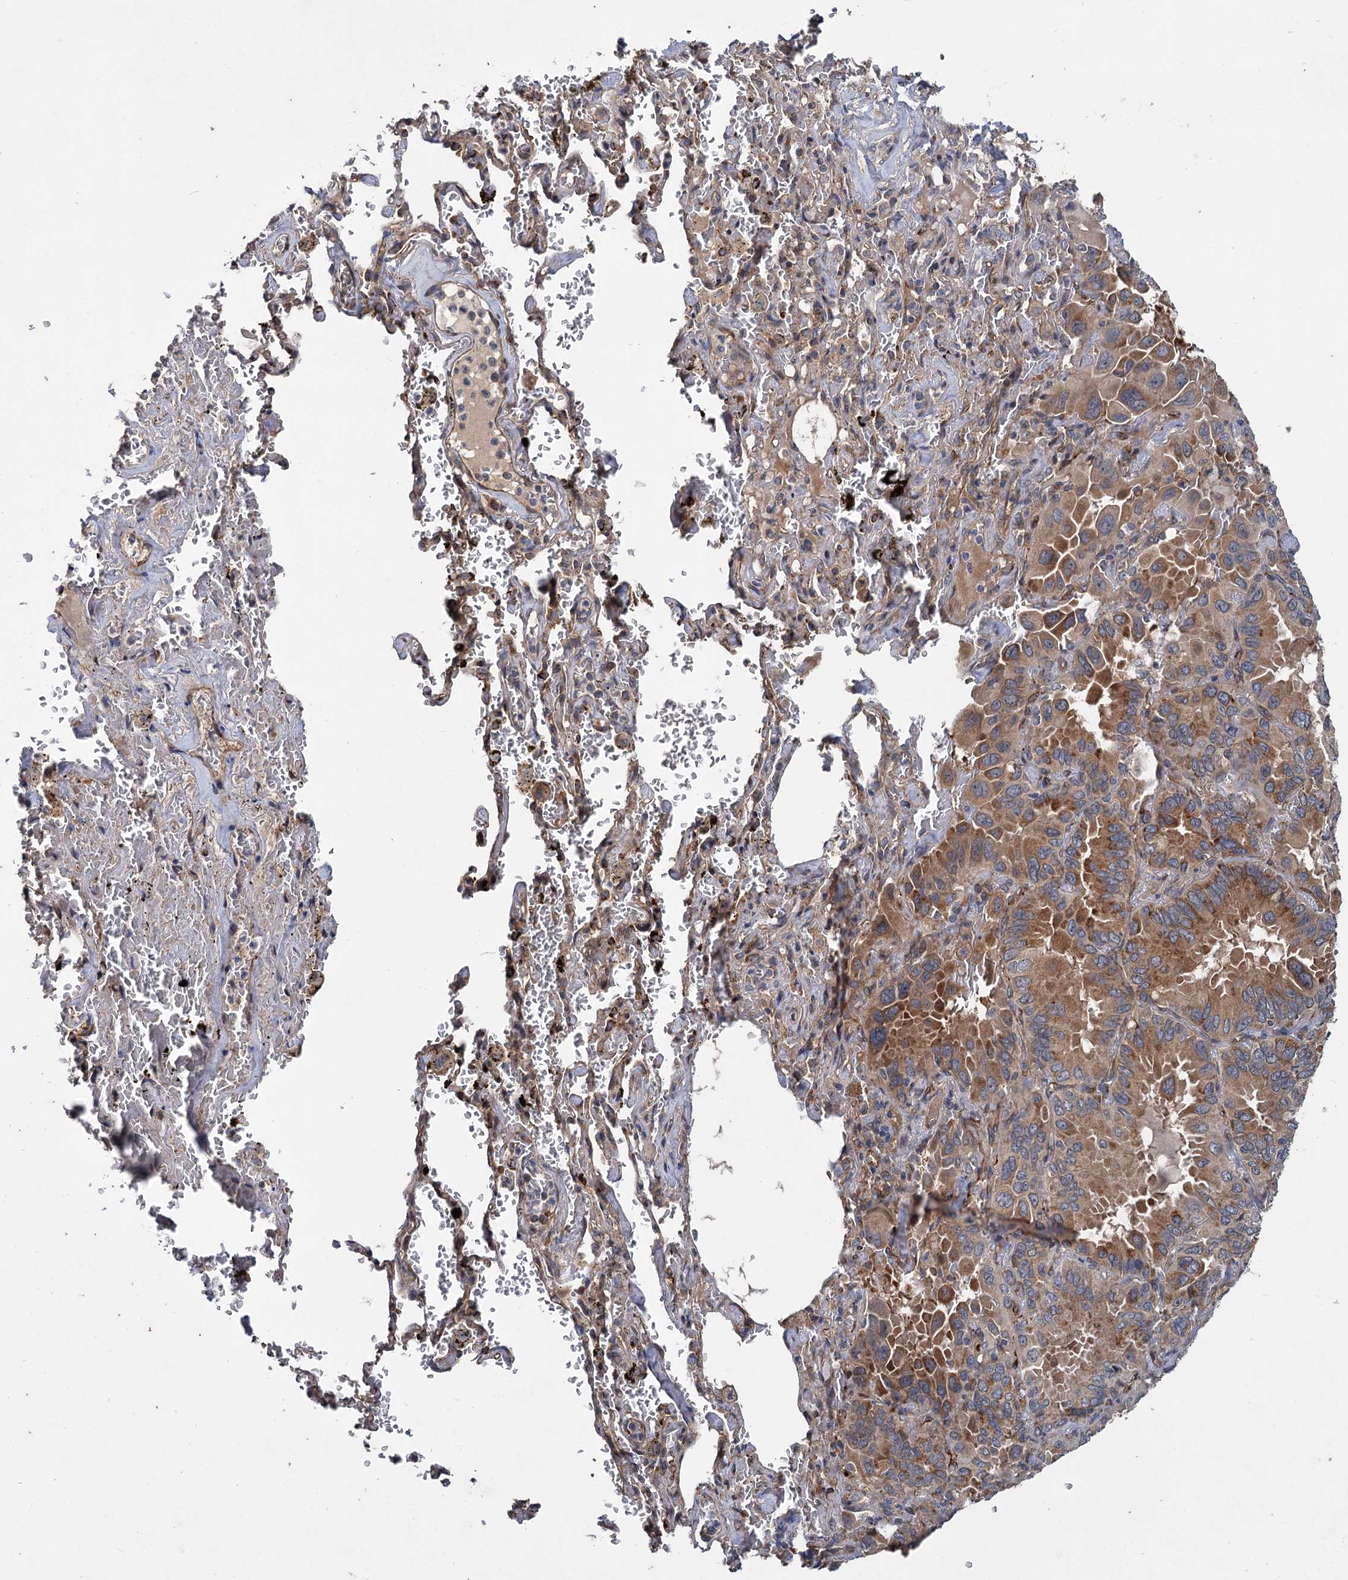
{"staining": {"intensity": "moderate", "quantity": "25%-75%", "location": "cytoplasmic/membranous"}, "tissue": "lung cancer", "cell_type": "Tumor cells", "image_type": "cancer", "snomed": [{"axis": "morphology", "description": "Adenocarcinoma, NOS"}, {"axis": "topography", "description": "Lung"}], "caption": "This is an image of IHC staining of lung adenocarcinoma, which shows moderate staining in the cytoplasmic/membranous of tumor cells.", "gene": "PKN2", "patient": {"sex": "male", "age": 64}}